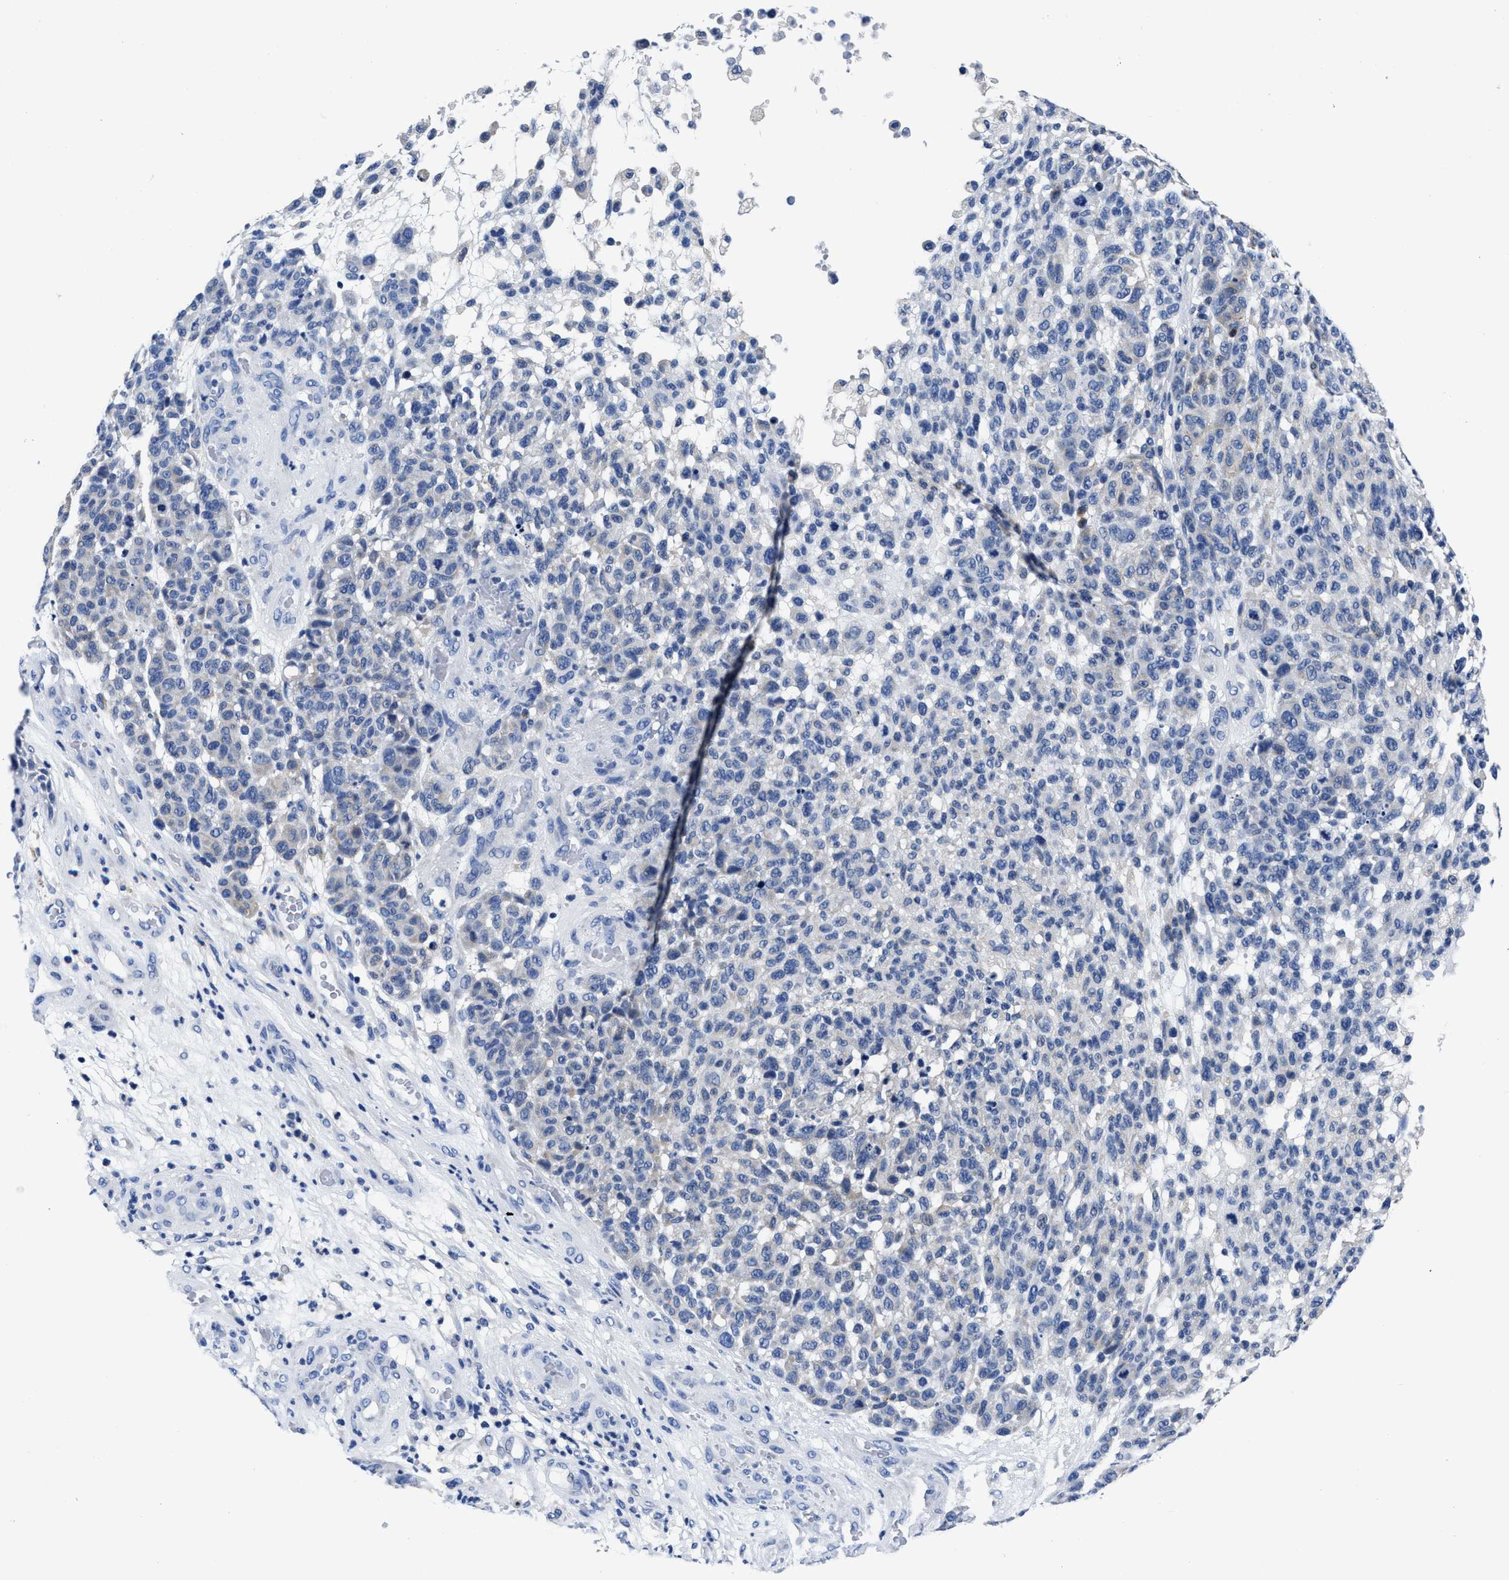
{"staining": {"intensity": "weak", "quantity": "<25%", "location": "cytoplasmic/membranous"}, "tissue": "melanoma", "cell_type": "Tumor cells", "image_type": "cancer", "snomed": [{"axis": "morphology", "description": "Malignant melanoma, NOS"}, {"axis": "topography", "description": "Skin"}], "caption": "The micrograph displays no staining of tumor cells in melanoma.", "gene": "SLC35F1", "patient": {"sex": "male", "age": 59}}